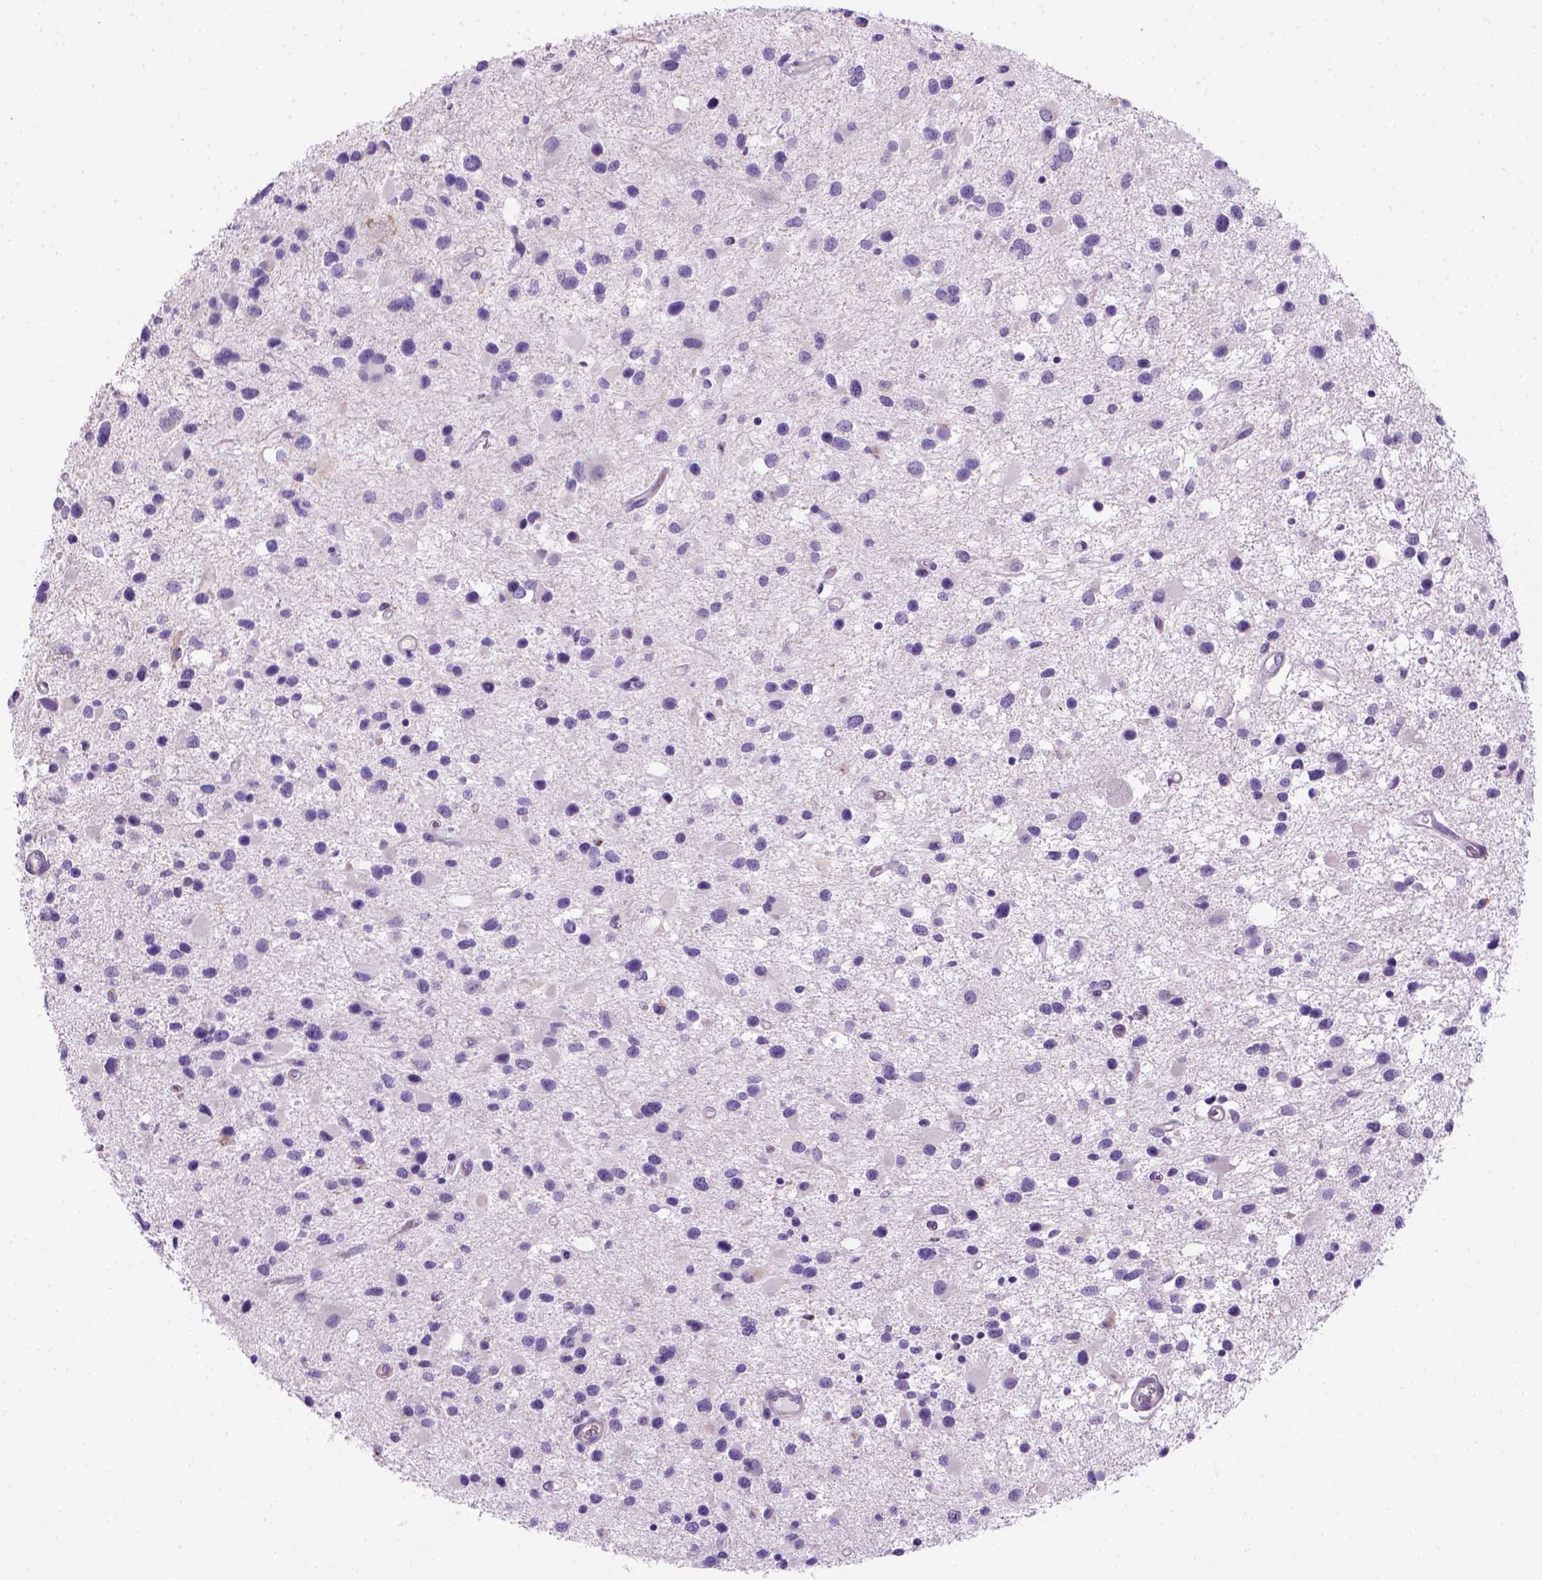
{"staining": {"intensity": "negative", "quantity": "none", "location": "none"}, "tissue": "glioma", "cell_type": "Tumor cells", "image_type": "cancer", "snomed": [{"axis": "morphology", "description": "Glioma, malignant, Low grade"}, {"axis": "topography", "description": "Brain"}], "caption": "High magnification brightfield microscopy of glioma stained with DAB (3,3'-diaminobenzidine) (brown) and counterstained with hematoxylin (blue): tumor cells show no significant positivity.", "gene": "ARHGEF33", "patient": {"sex": "female", "age": 32}}